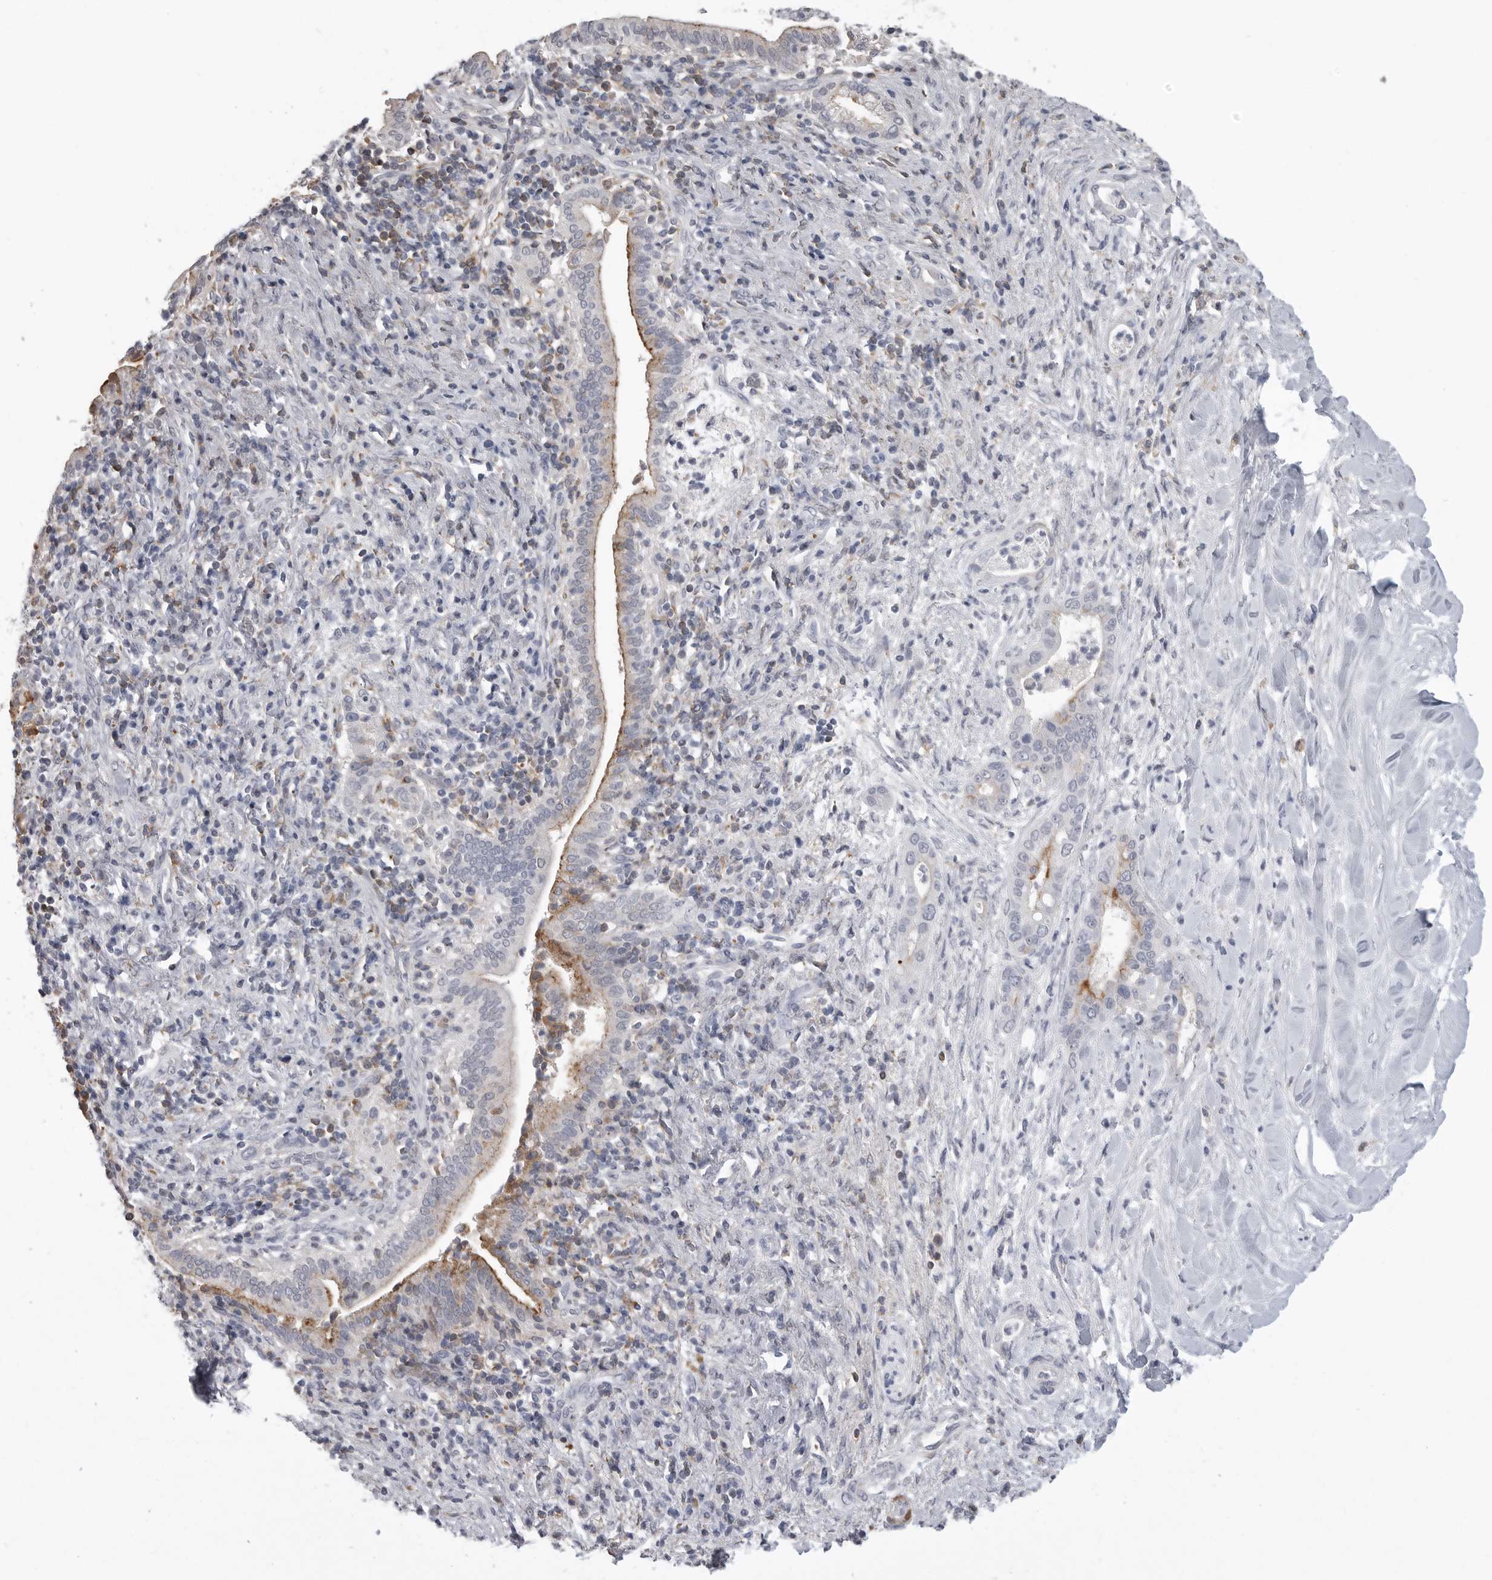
{"staining": {"intensity": "weak", "quantity": "<25%", "location": "cytoplasmic/membranous"}, "tissue": "liver cancer", "cell_type": "Tumor cells", "image_type": "cancer", "snomed": [{"axis": "morphology", "description": "Cholangiocarcinoma"}, {"axis": "topography", "description": "Liver"}], "caption": "Immunohistochemical staining of liver cancer (cholangiocarcinoma) reveals no significant positivity in tumor cells. (Brightfield microscopy of DAB (3,3'-diaminobenzidine) immunohistochemistry (IHC) at high magnification).", "gene": "SERPING1", "patient": {"sex": "female", "age": 54}}